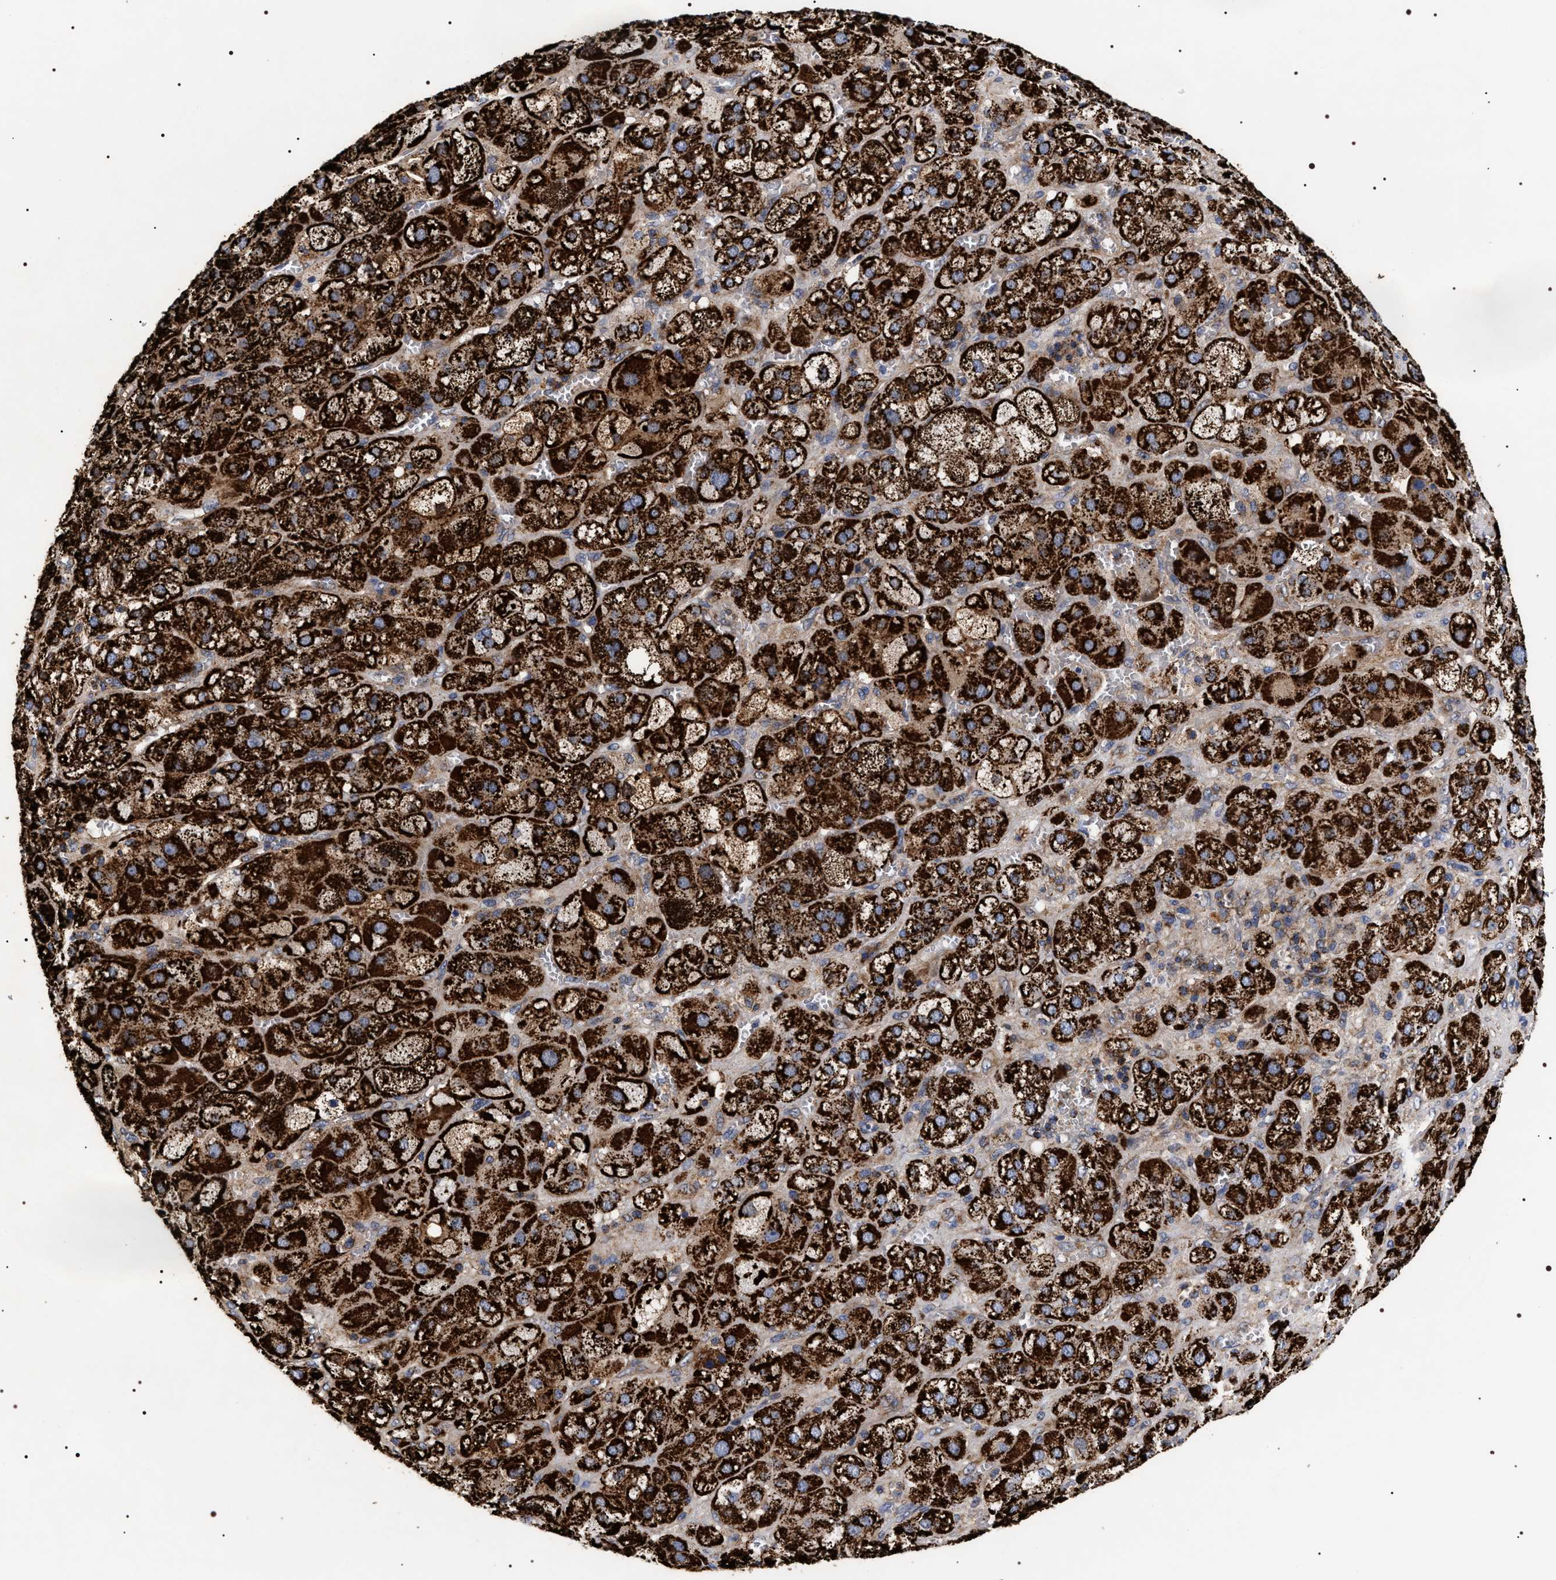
{"staining": {"intensity": "strong", "quantity": ">75%", "location": "cytoplasmic/membranous"}, "tissue": "adrenal gland", "cell_type": "Glandular cells", "image_type": "normal", "snomed": [{"axis": "morphology", "description": "Normal tissue, NOS"}, {"axis": "topography", "description": "Adrenal gland"}], "caption": "Normal adrenal gland exhibits strong cytoplasmic/membranous positivity in about >75% of glandular cells, visualized by immunohistochemistry. (DAB (3,3'-diaminobenzidine) = brown stain, brightfield microscopy at high magnification).", "gene": "COG5", "patient": {"sex": "female", "age": 47}}